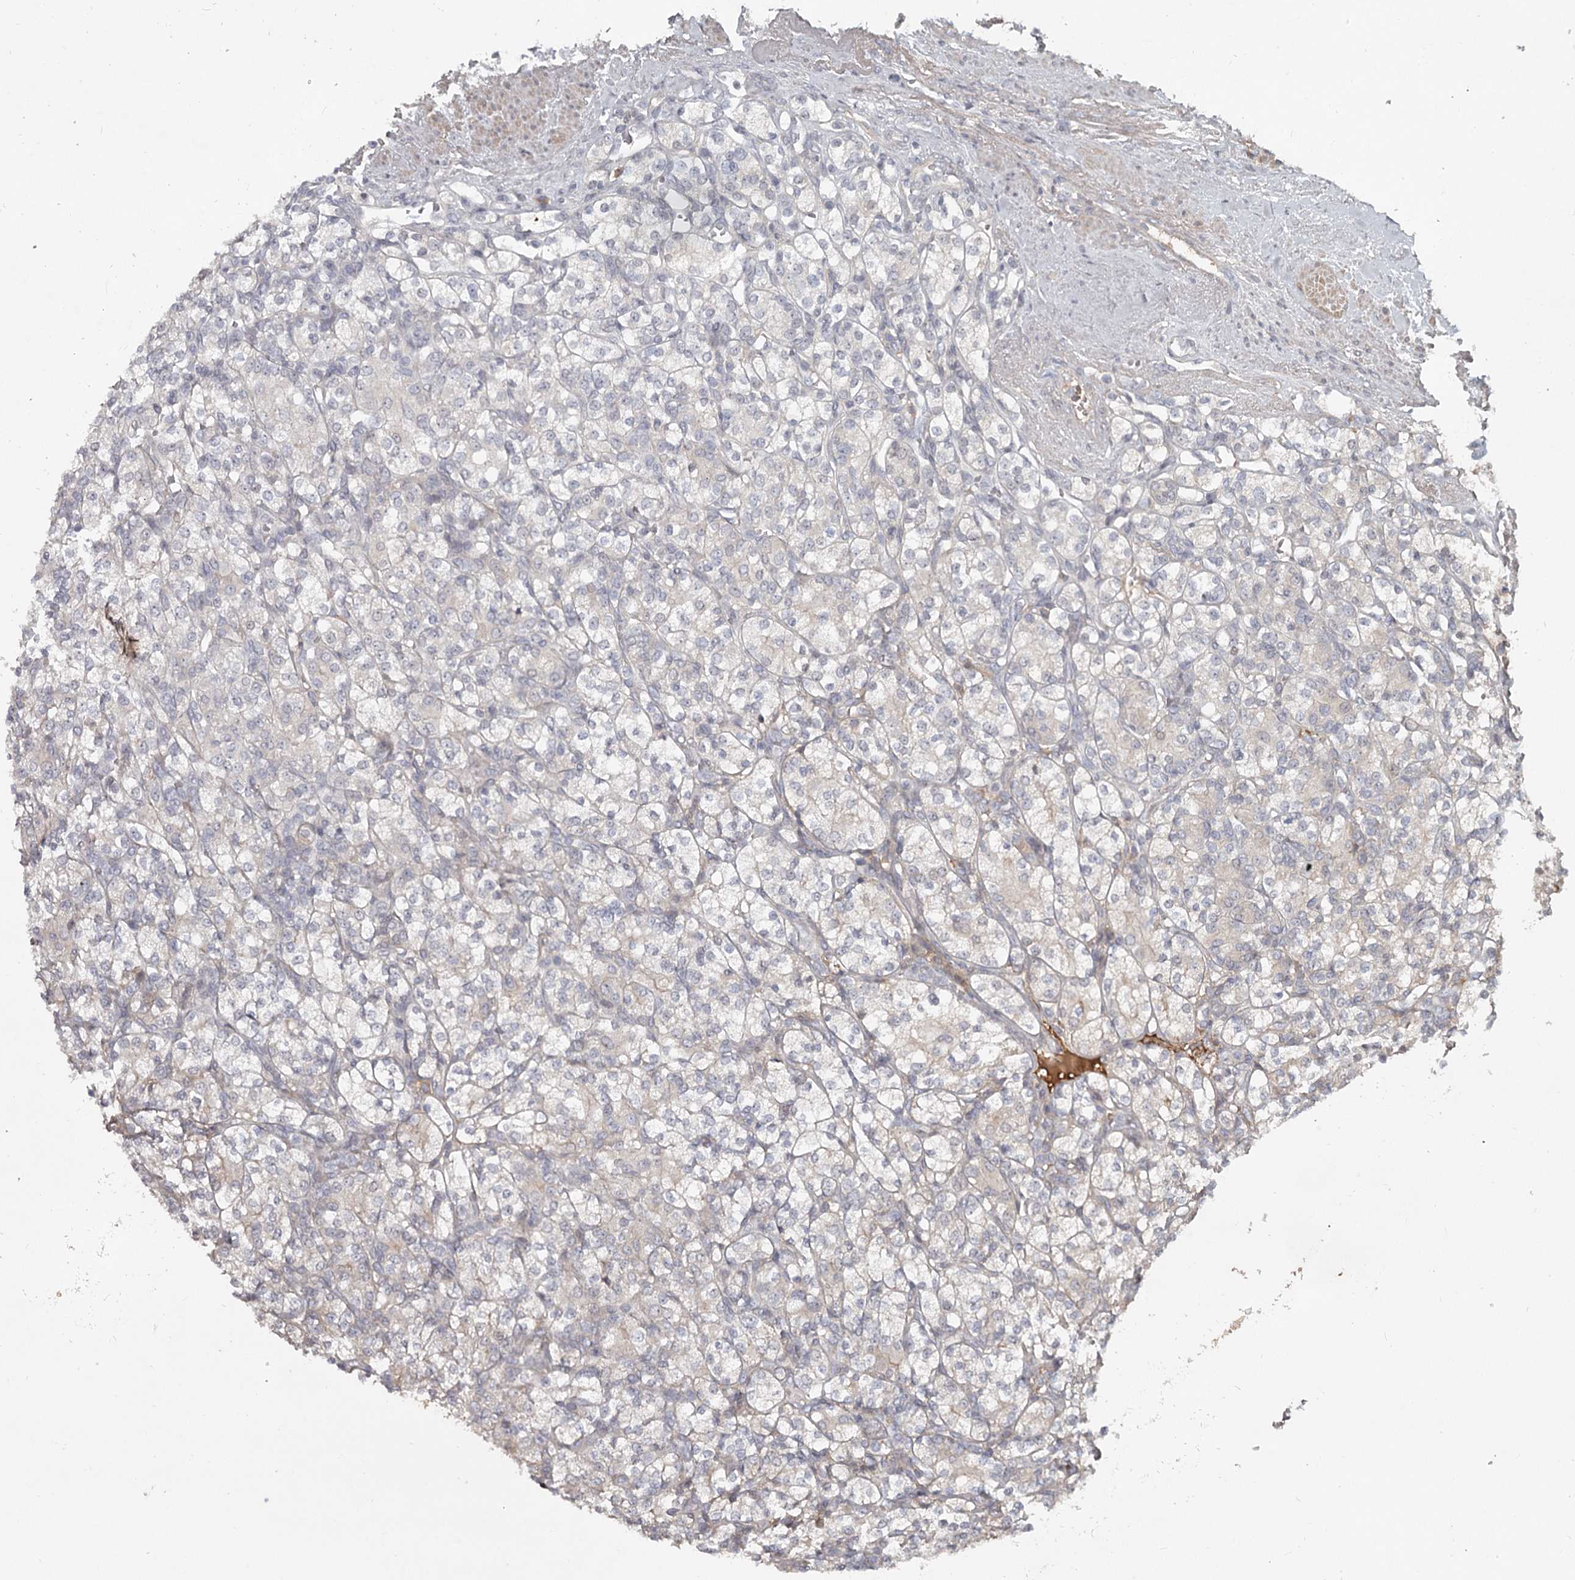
{"staining": {"intensity": "negative", "quantity": "none", "location": "none"}, "tissue": "renal cancer", "cell_type": "Tumor cells", "image_type": "cancer", "snomed": [{"axis": "morphology", "description": "Adenocarcinoma, NOS"}, {"axis": "topography", "description": "Kidney"}], "caption": "This is a histopathology image of IHC staining of renal adenocarcinoma, which shows no positivity in tumor cells. The staining was performed using DAB to visualize the protein expression in brown, while the nuclei were stained in blue with hematoxylin (Magnification: 20x).", "gene": "DHRS9", "patient": {"sex": "male", "age": 77}}